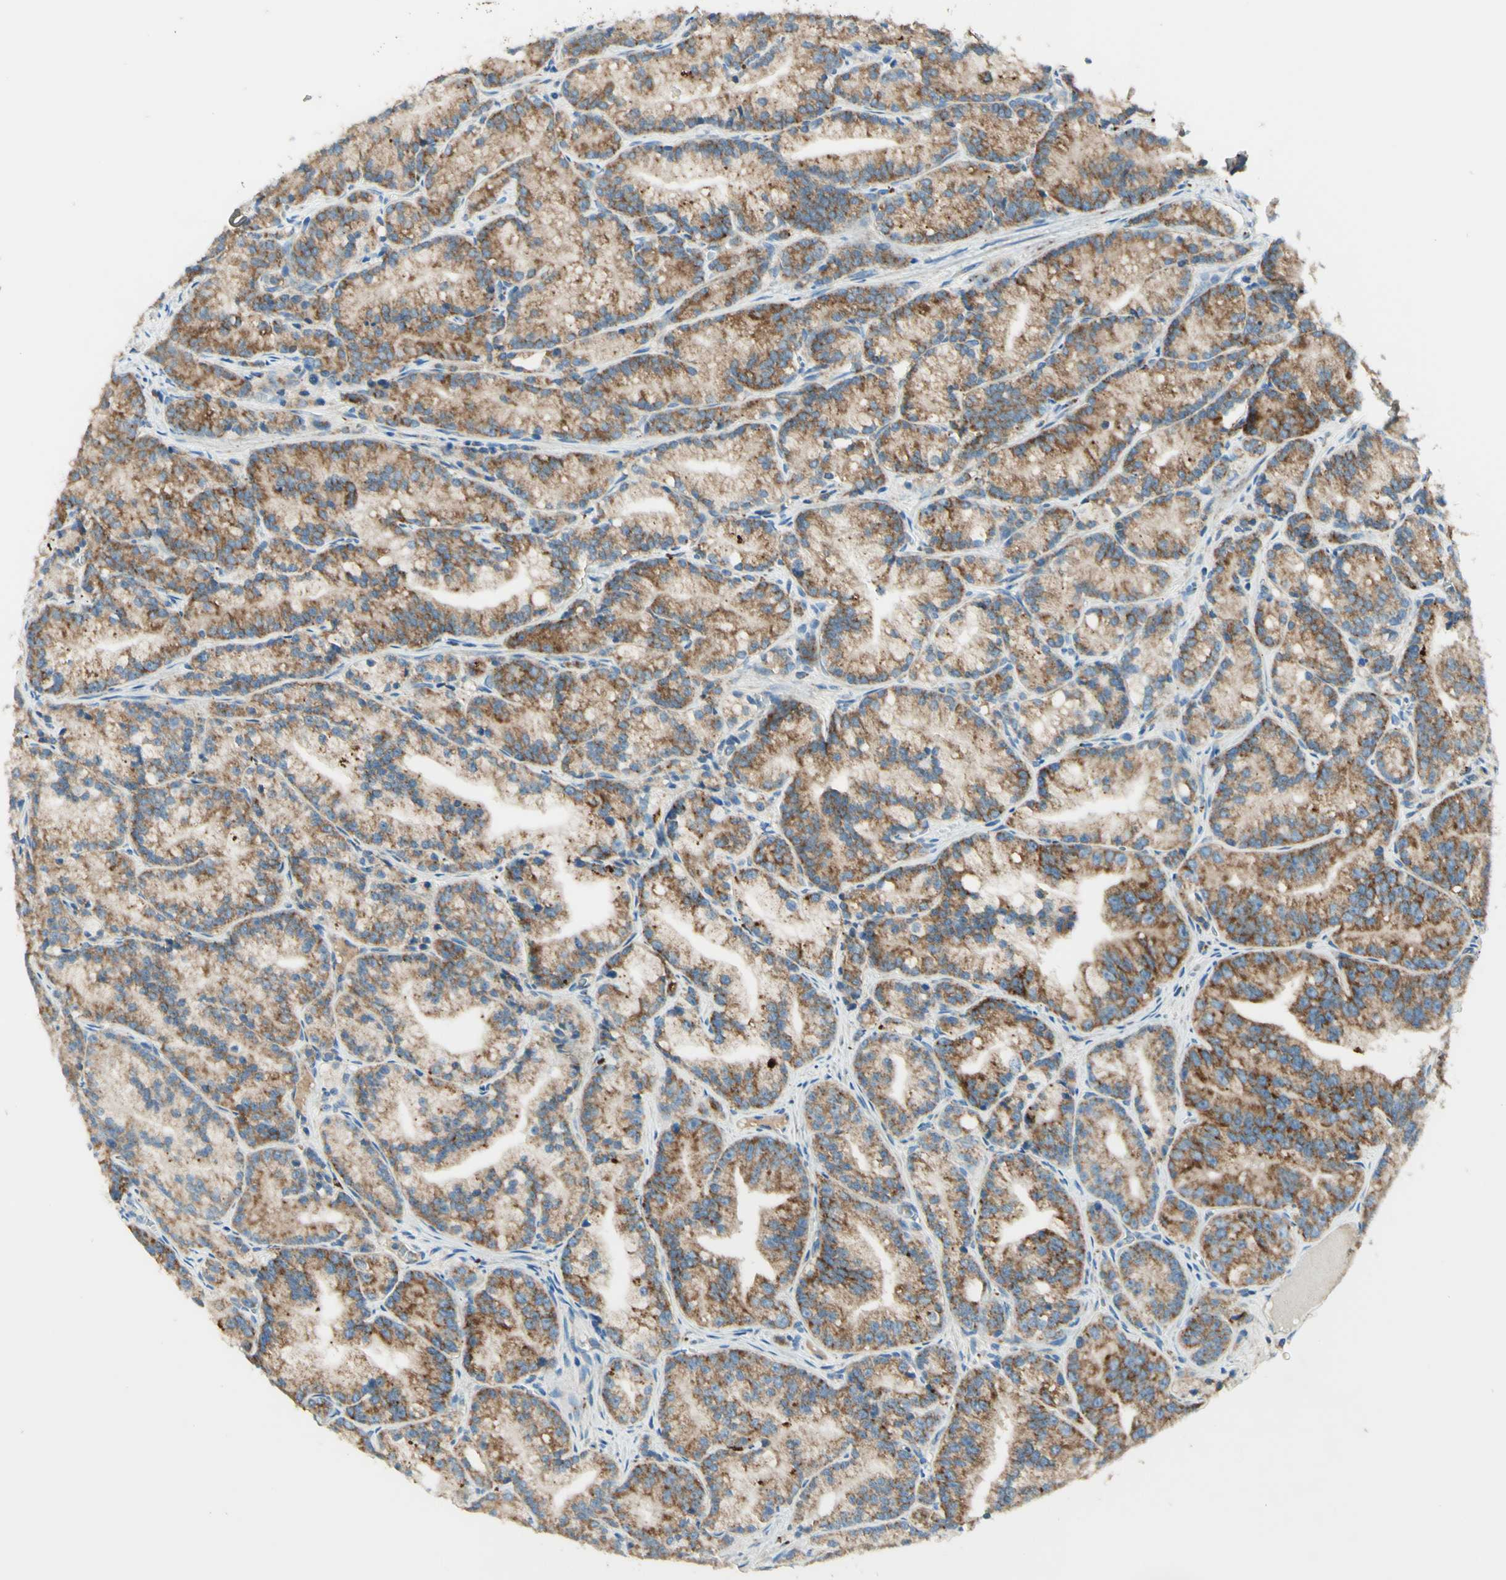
{"staining": {"intensity": "moderate", "quantity": ">75%", "location": "cytoplasmic/membranous"}, "tissue": "prostate cancer", "cell_type": "Tumor cells", "image_type": "cancer", "snomed": [{"axis": "morphology", "description": "Adenocarcinoma, Low grade"}, {"axis": "topography", "description": "Prostate"}], "caption": "IHC of prostate cancer exhibits medium levels of moderate cytoplasmic/membranous staining in about >75% of tumor cells.", "gene": "ARMC10", "patient": {"sex": "male", "age": 89}}